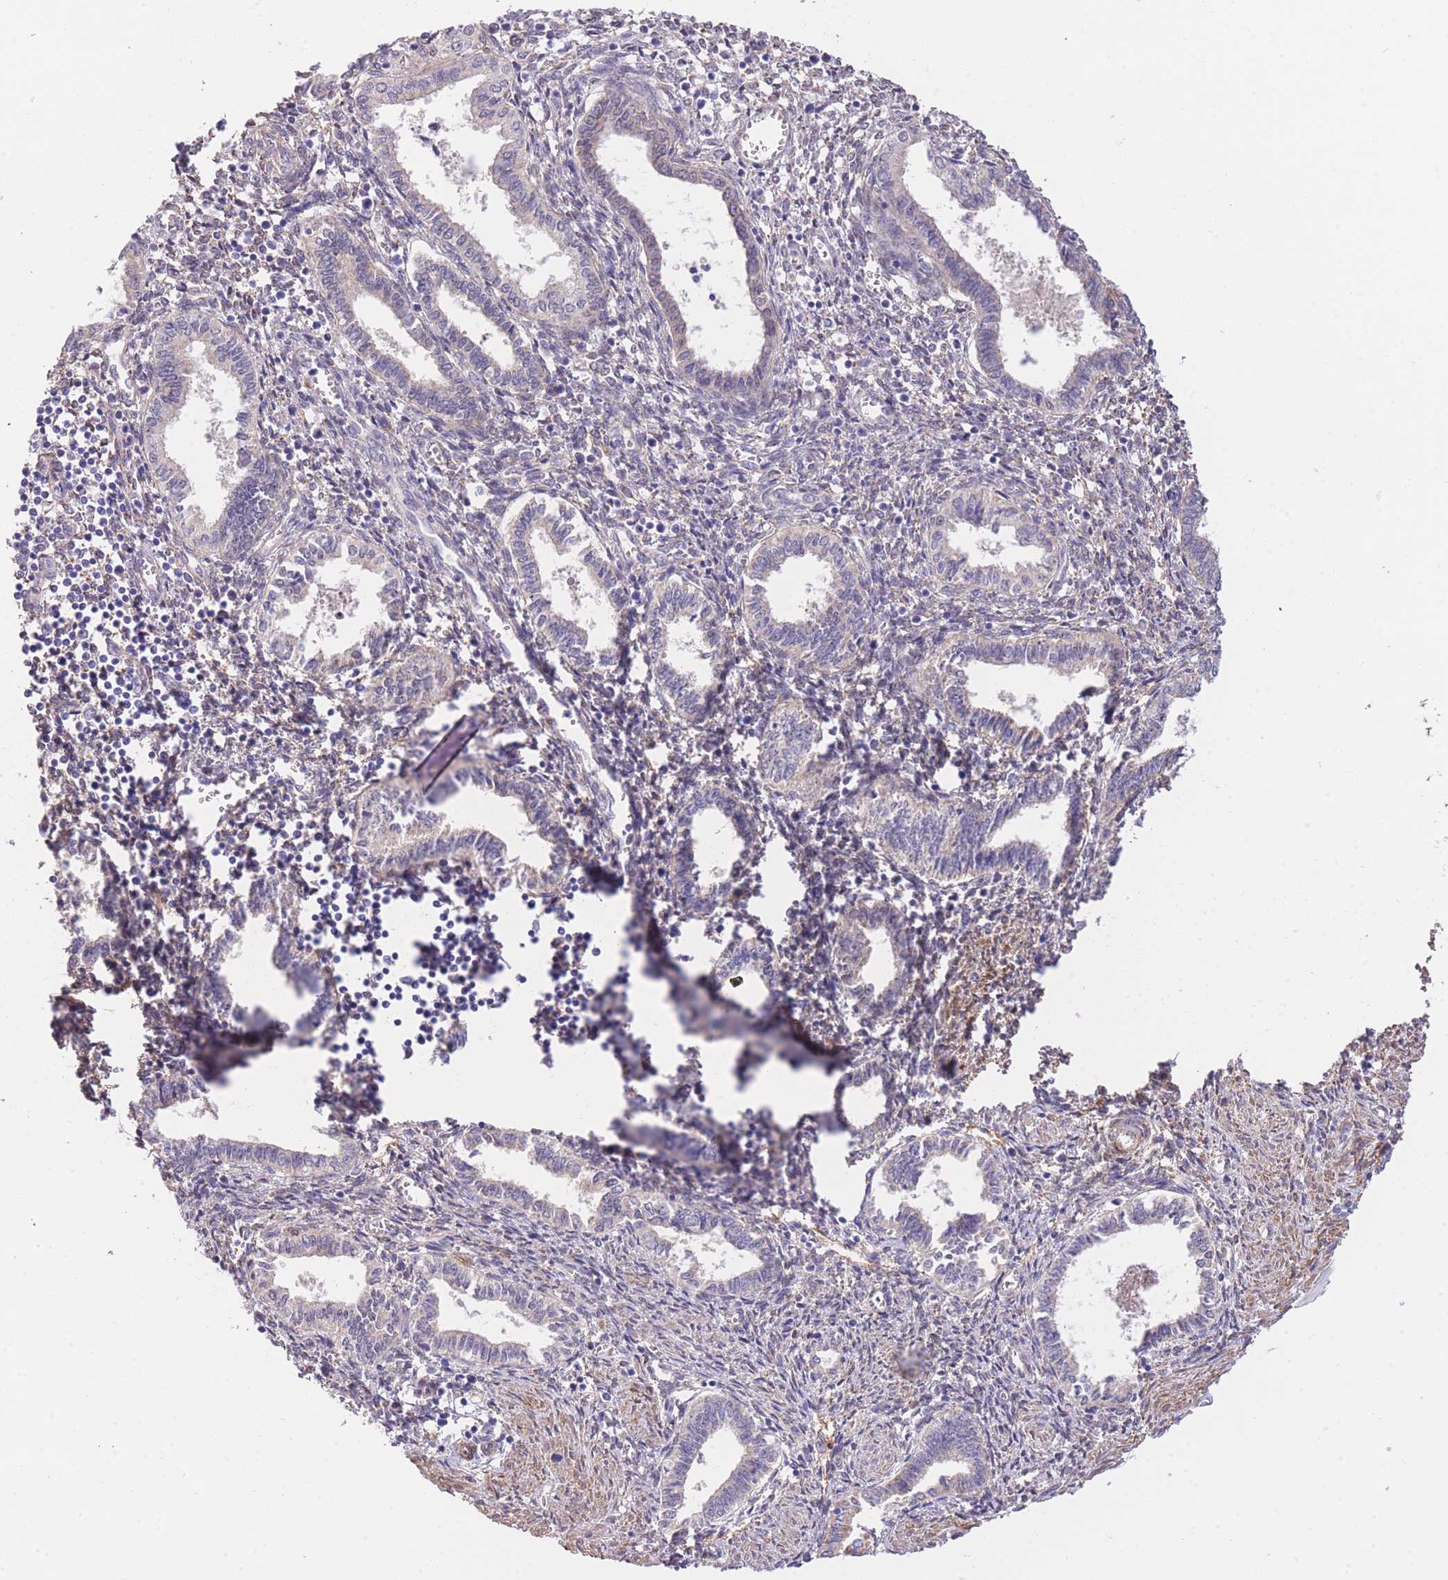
{"staining": {"intensity": "negative", "quantity": "none", "location": "none"}, "tissue": "endometrium", "cell_type": "Cells in endometrial stroma", "image_type": "normal", "snomed": [{"axis": "morphology", "description": "Normal tissue, NOS"}, {"axis": "topography", "description": "Endometrium"}], "caption": "This is an immunohistochemistry micrograph of unremarkable human endometrium. There is no positivity in cells in endometrial stroma.", "gene": "PGM1", "patient": {"sex": "female", "age": 37}}